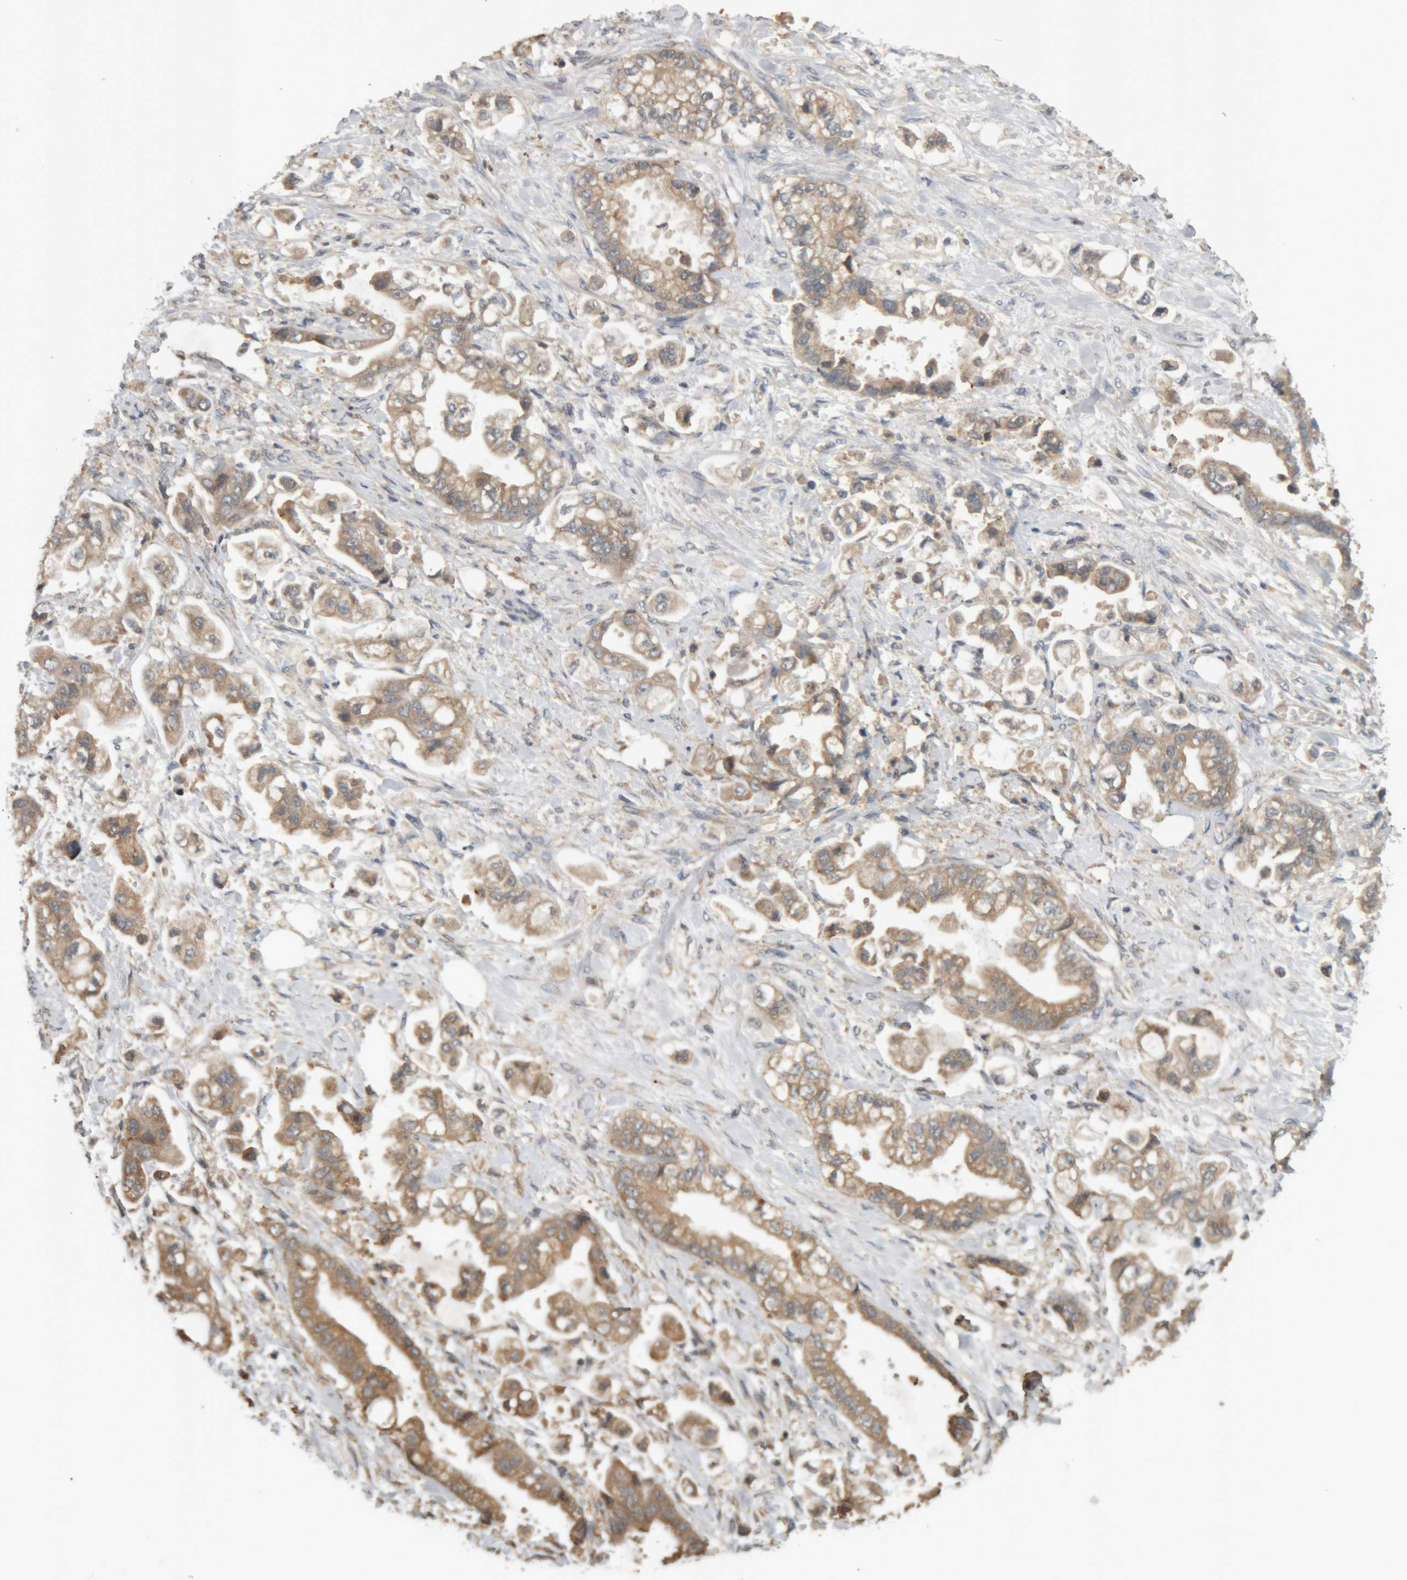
{"staining": {"intensity": "moderate", "quantity": ">75%", "location": "cytoplasmic/membranous"}, "tissue": "stomach cancer", "cell_type": "Tumor cells", "image_type": "cancer", "snomed": [{"axis": "morphology", "description": "Adenocarcinoma, NOS"}, {"axis": "topography", "description": "Stomach"}], "caption": "Protein positivity by immunohistochemistry (IHC) demonstrates moderate cytoplasmic/membranous positivity in approximately >75% of tumor cells in stomach cancer.", "gene": "TMED7", "patient": {"sex": "male", "age": 62}}